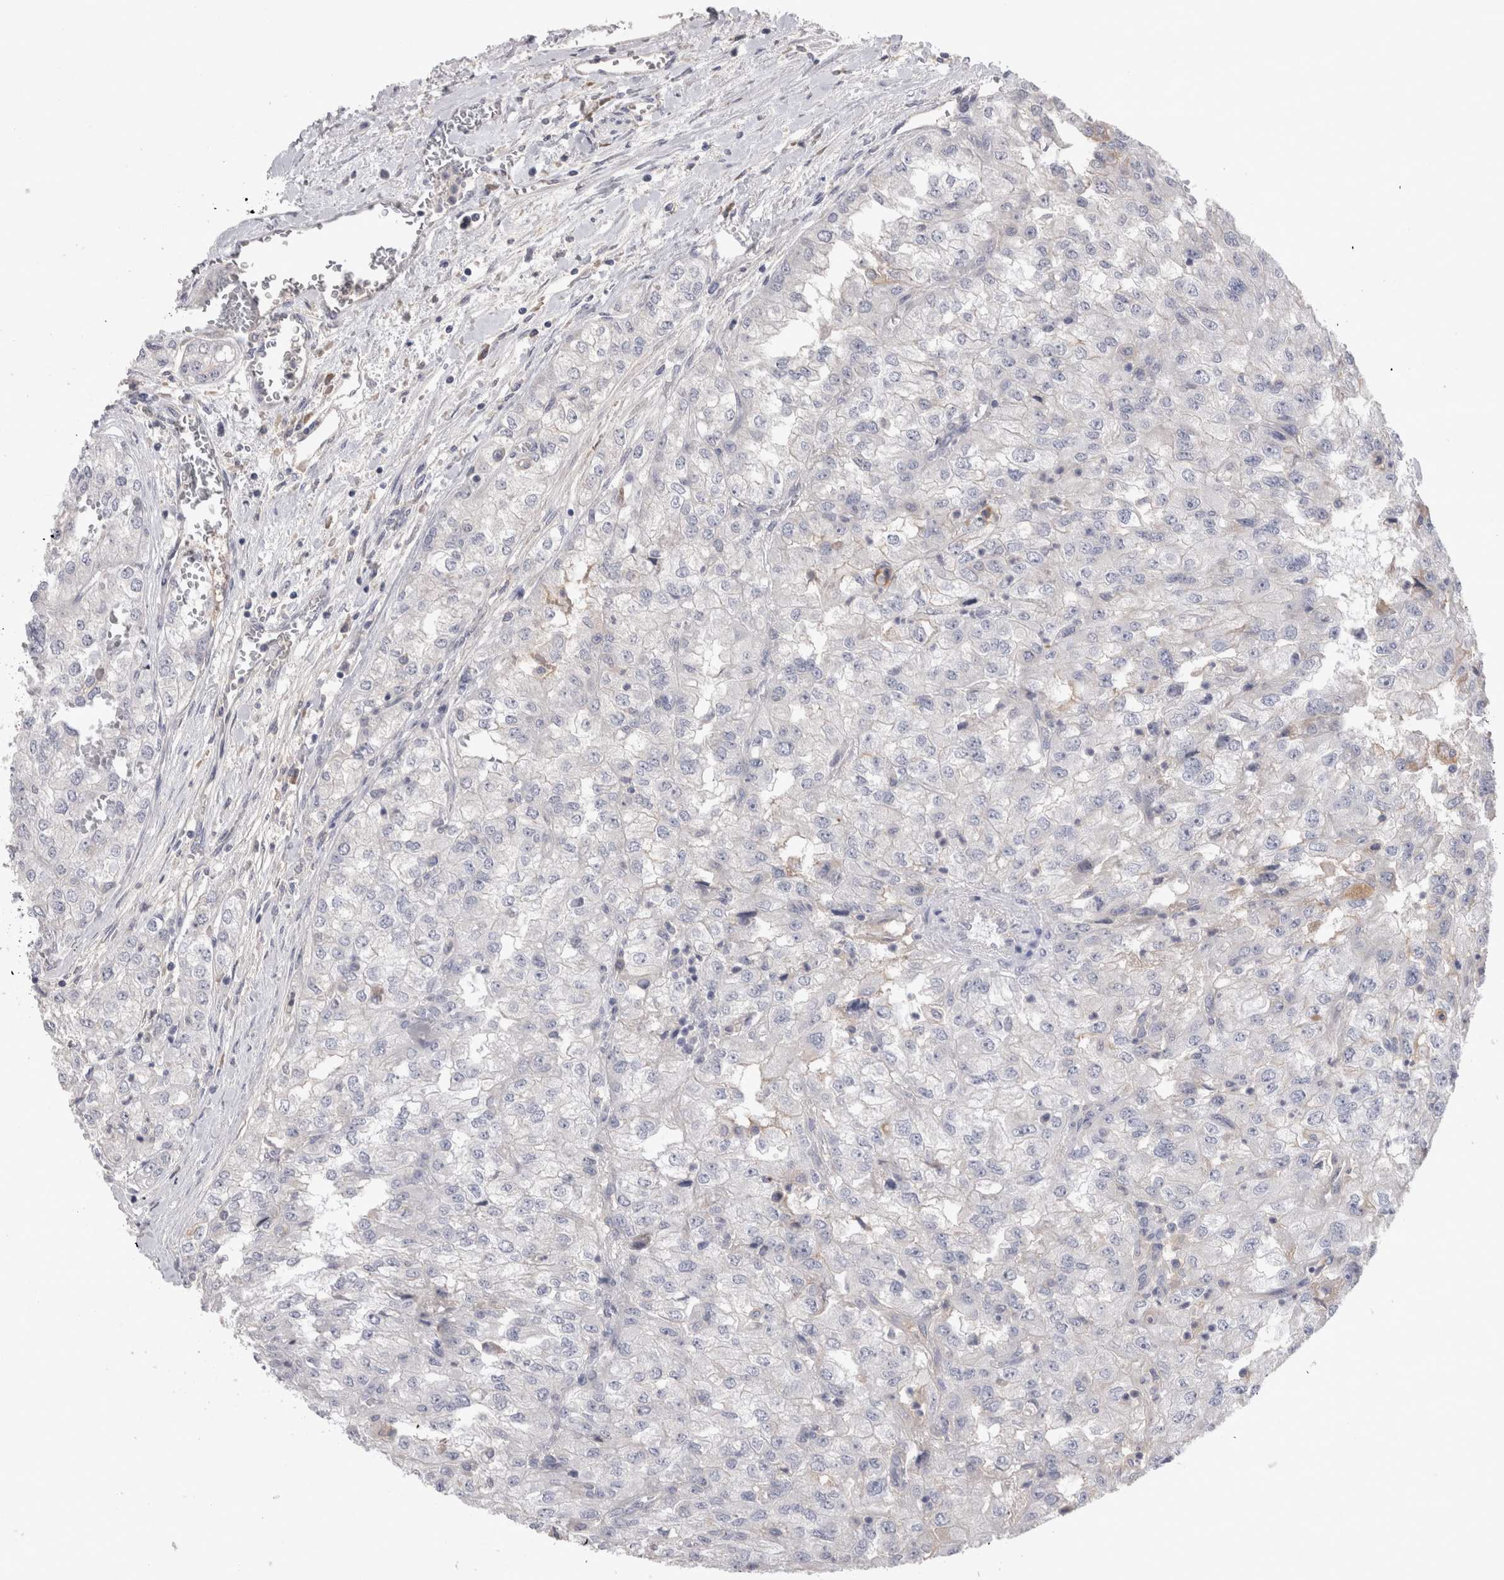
{"staining": {"intensity": "negative", "quantity": "none", "location": "none"}, "tissue": "renal cancer", "cell_type": "Tumor cells", "image_type": "cancer", "snomed": [{"axis": "morphology", "description": "Adenocarcinoma, NOS"}, {"axis": "topography", "description": "Kidney"}], "caption": "DAB (3,3'-diaminobenzidine) immunohistochemical staining of renal adenocarcinoma reveals no significant positivity in tumor cells.", "gene": "REG1A", "patient": {"sex": "female", "age": 54}}